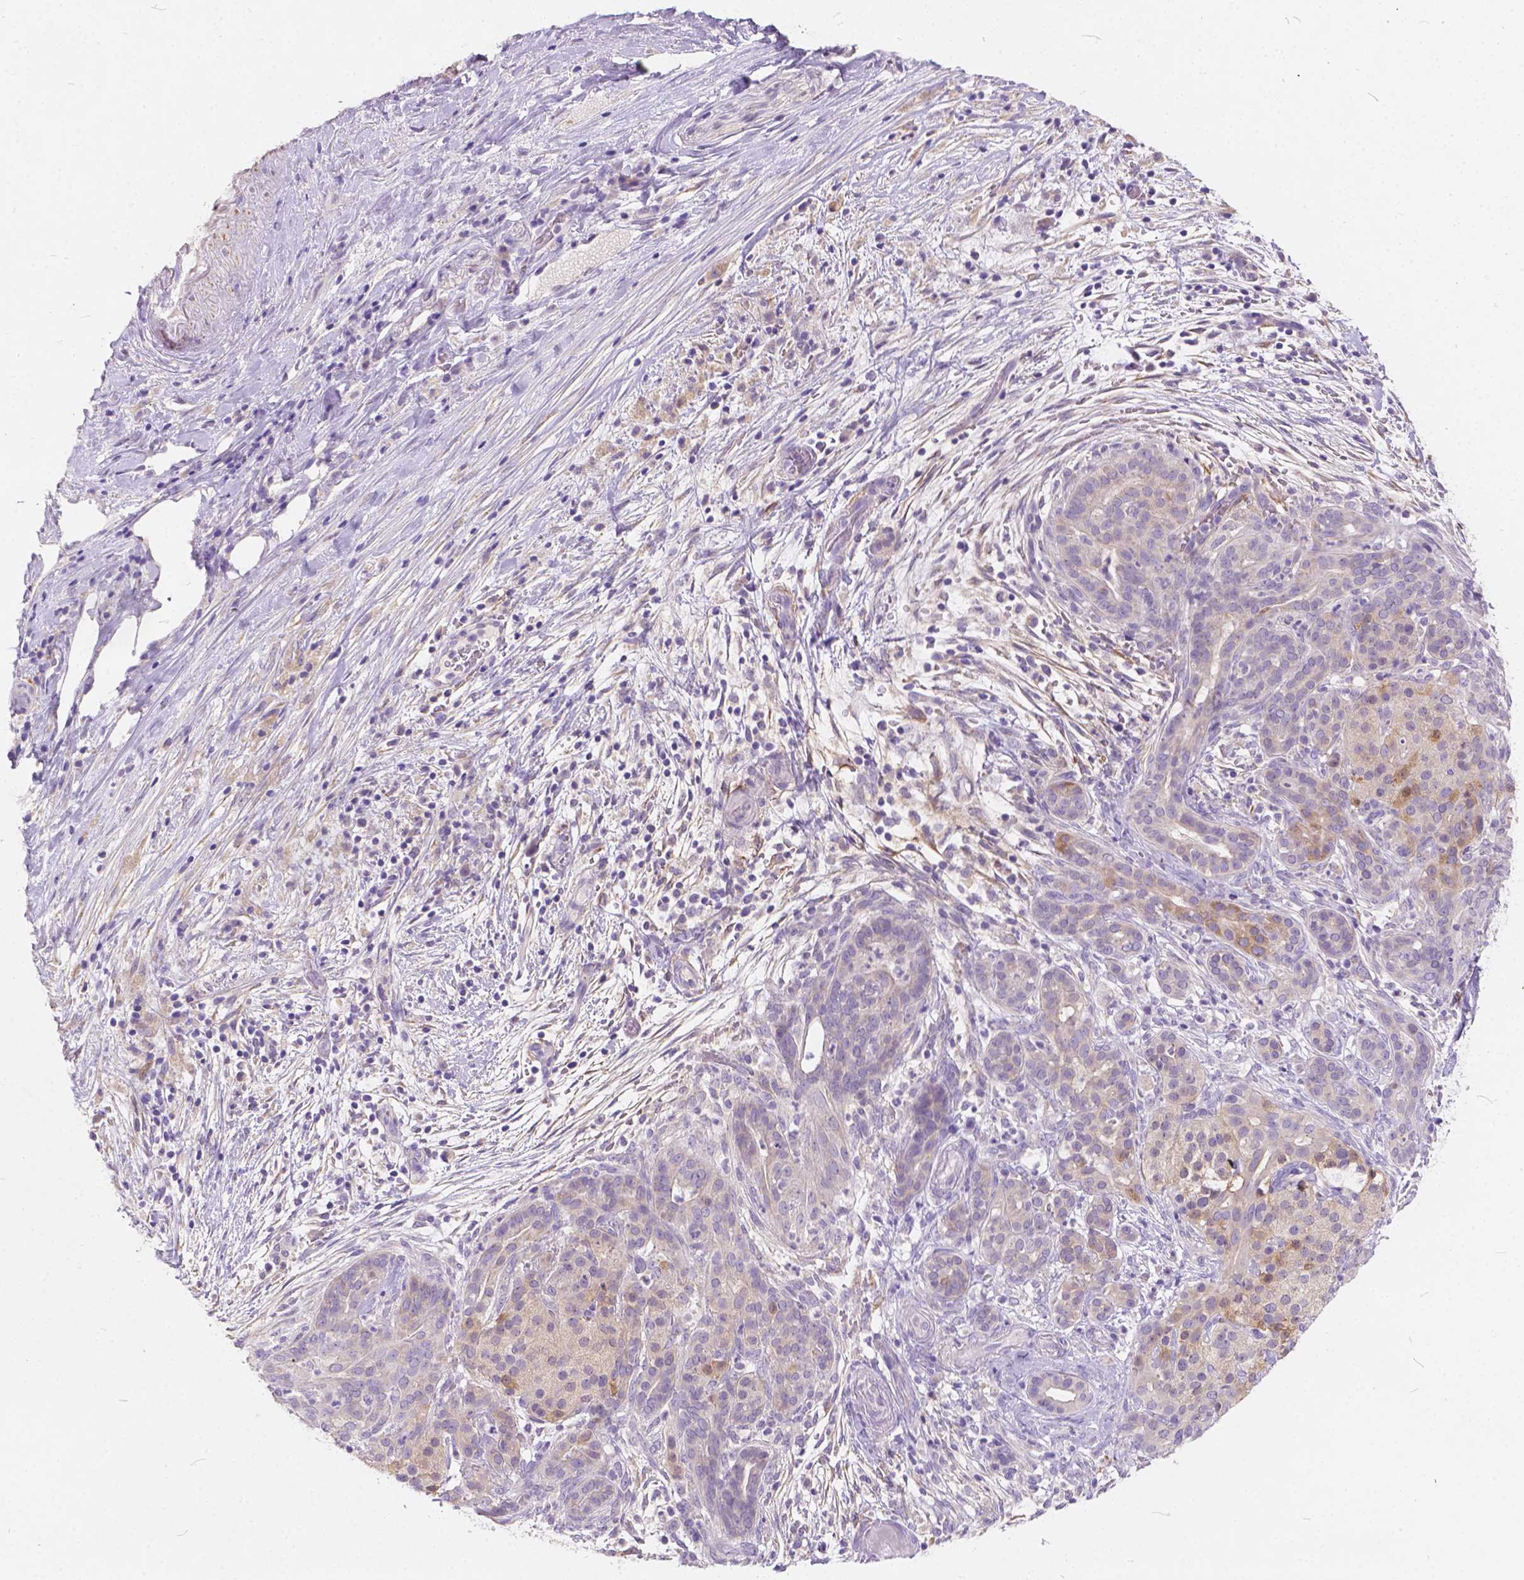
{"staining": {"intensity": "weak", "quantity": ">75%", "location": "cytoplasmic/membranous"}, "tissue": "pancreatic cancer", "cell_type": "Tumor cells", "image_type": "cancer", "snomed": [{"axis": "morphology", "description": "Adenocarcinoma, NOS"}, {"axis": "topography", "description": "Pancreas"}], "caption": "Adenocarcinoma (pancreatic) stained for a protein displays weak cytoplasmic/membranous positivity in tumor cells.", "gene": "PEX11G", "patient": {"sex": "male", "age": 44}}